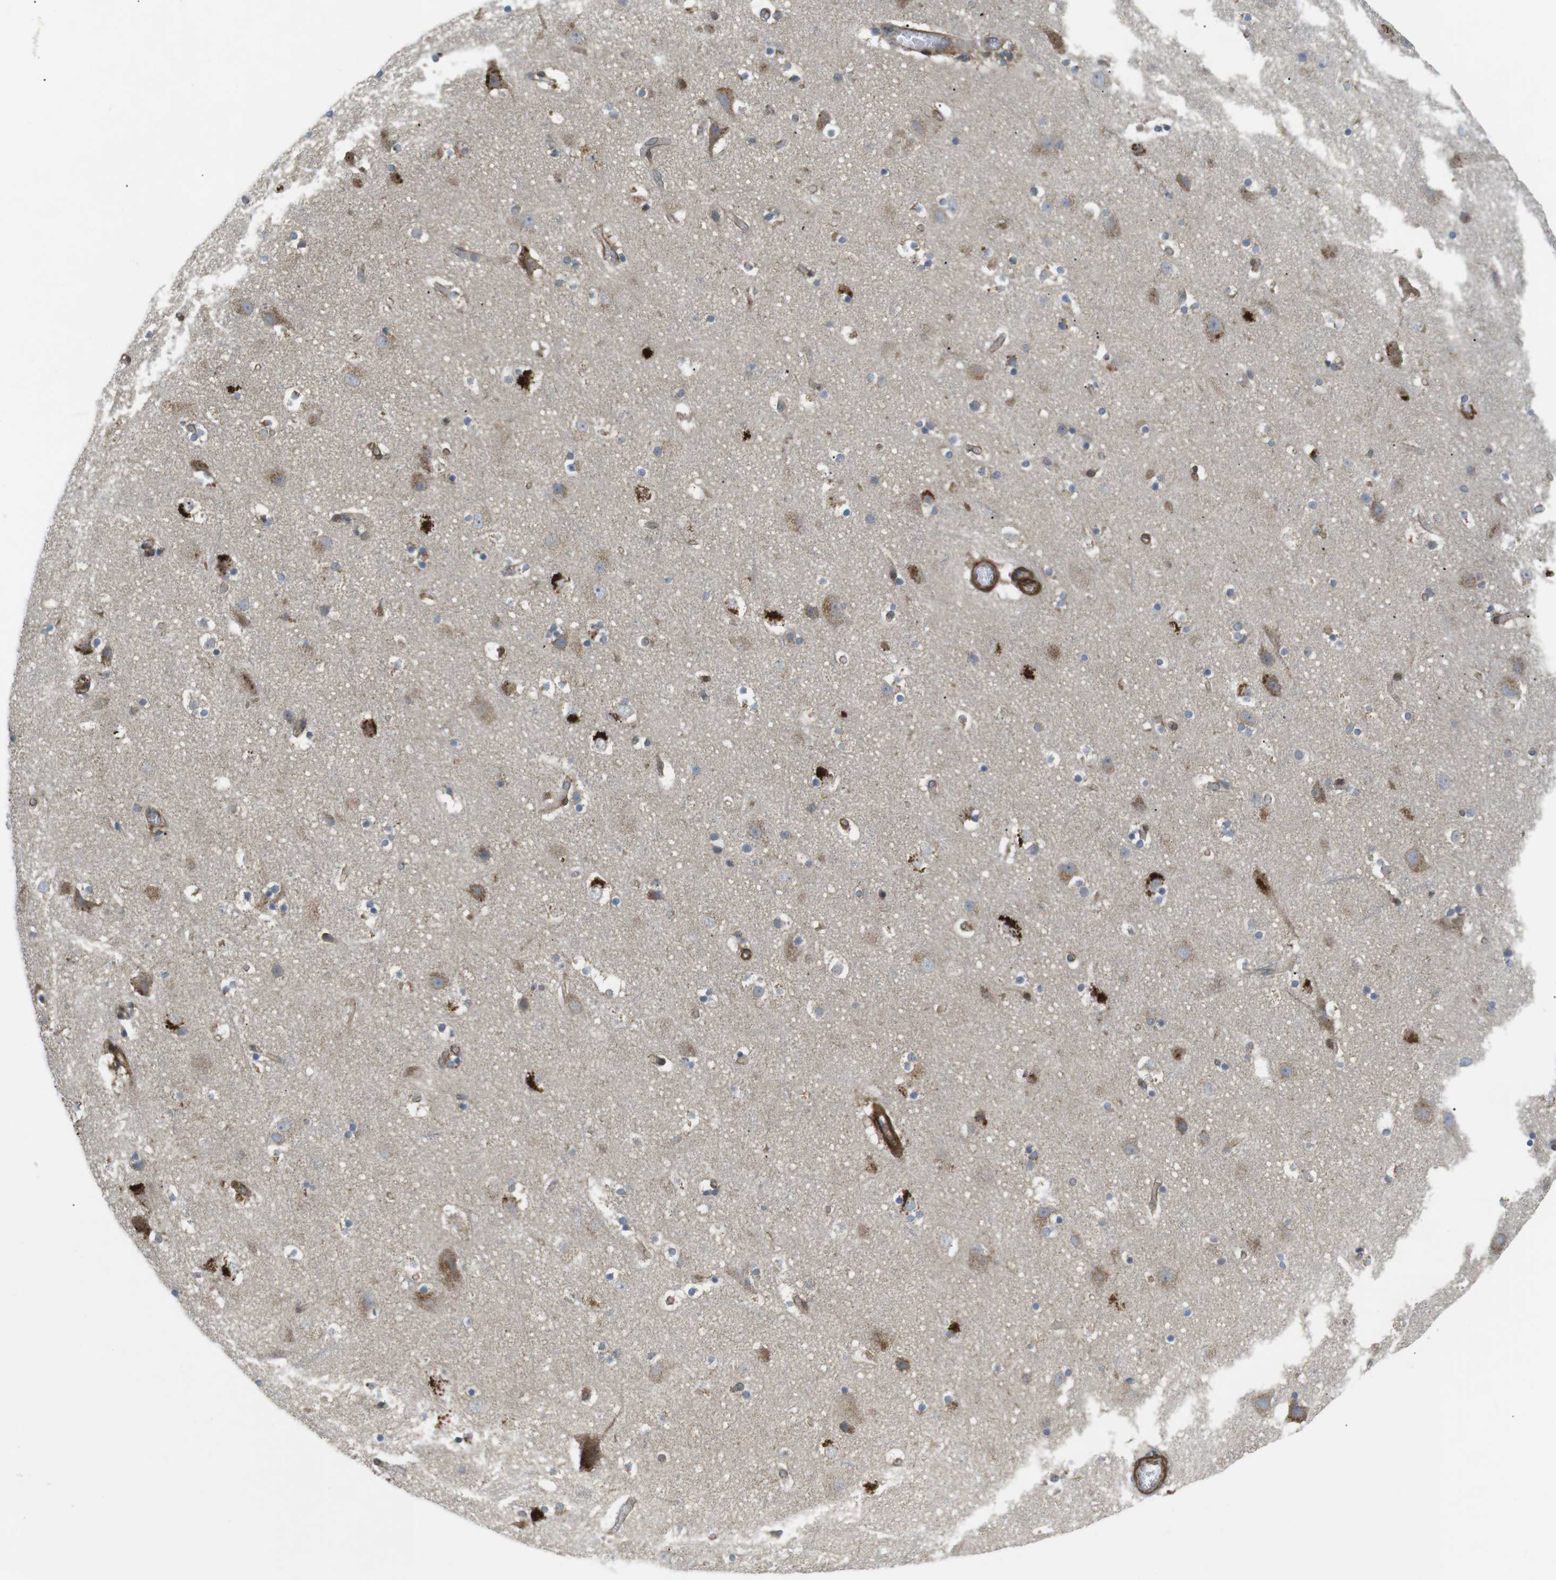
{"staining": {"intensity": "strong", "quantity": ">75%", "location": "cytoplasmic/membranous"}, "tissue": "cerebral cortex", "cell_type": "Endothelial cells", "image_type": "normal", "snomed": [{"axis": "morphology", "description": "Normal tissue, NOS"}, {"axis": "topography", "description": "Cerebral cortex"}], "caption": "Immunohistochemistry (IHC) of normal human cerebral cortex exhibits high levels of strong cytoplasmic/membranous staining in about >75% of endothelial cells.", "gene": "KANK2", "patient": {"sex": "male", "age": 45}}